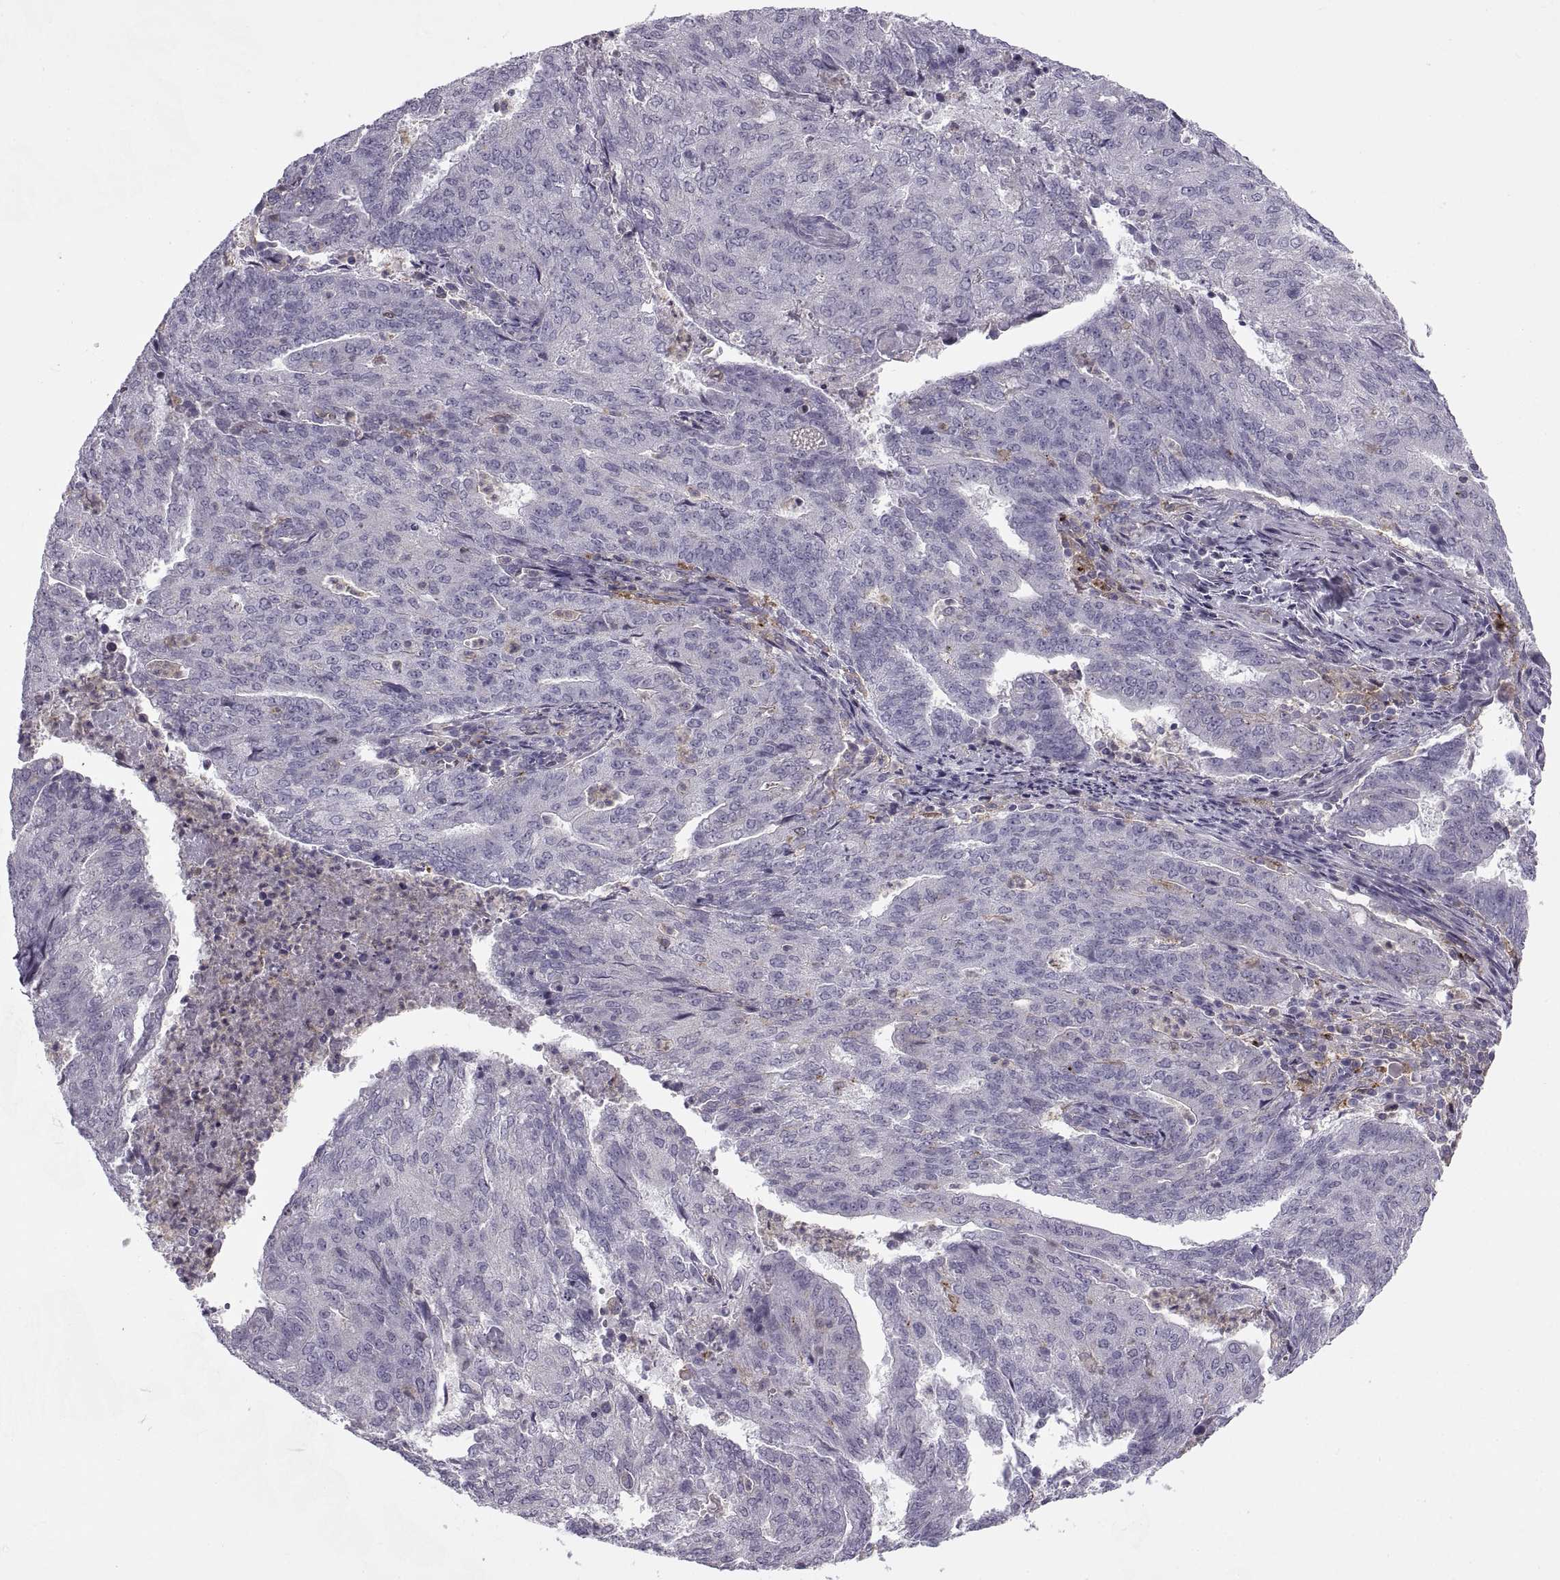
{"staining": {"intensity": "negative", "quantity": "none", "location": "none"}, "tissue": "endometrial cancer", "cell_type": "Tumor cells", "image_type": "cancer", "snomed": [{"axis": "morphology", "description": "Adenocarcinoma, NOS"}, {"axis": "topography", "description": "Endometrium"}], "caption": "The image shows no significant staining in tumor cells of endometrial cancer (adenocarcinoma).", "gene": "RALB", "patient": {"sex": "female", "age": 82}}